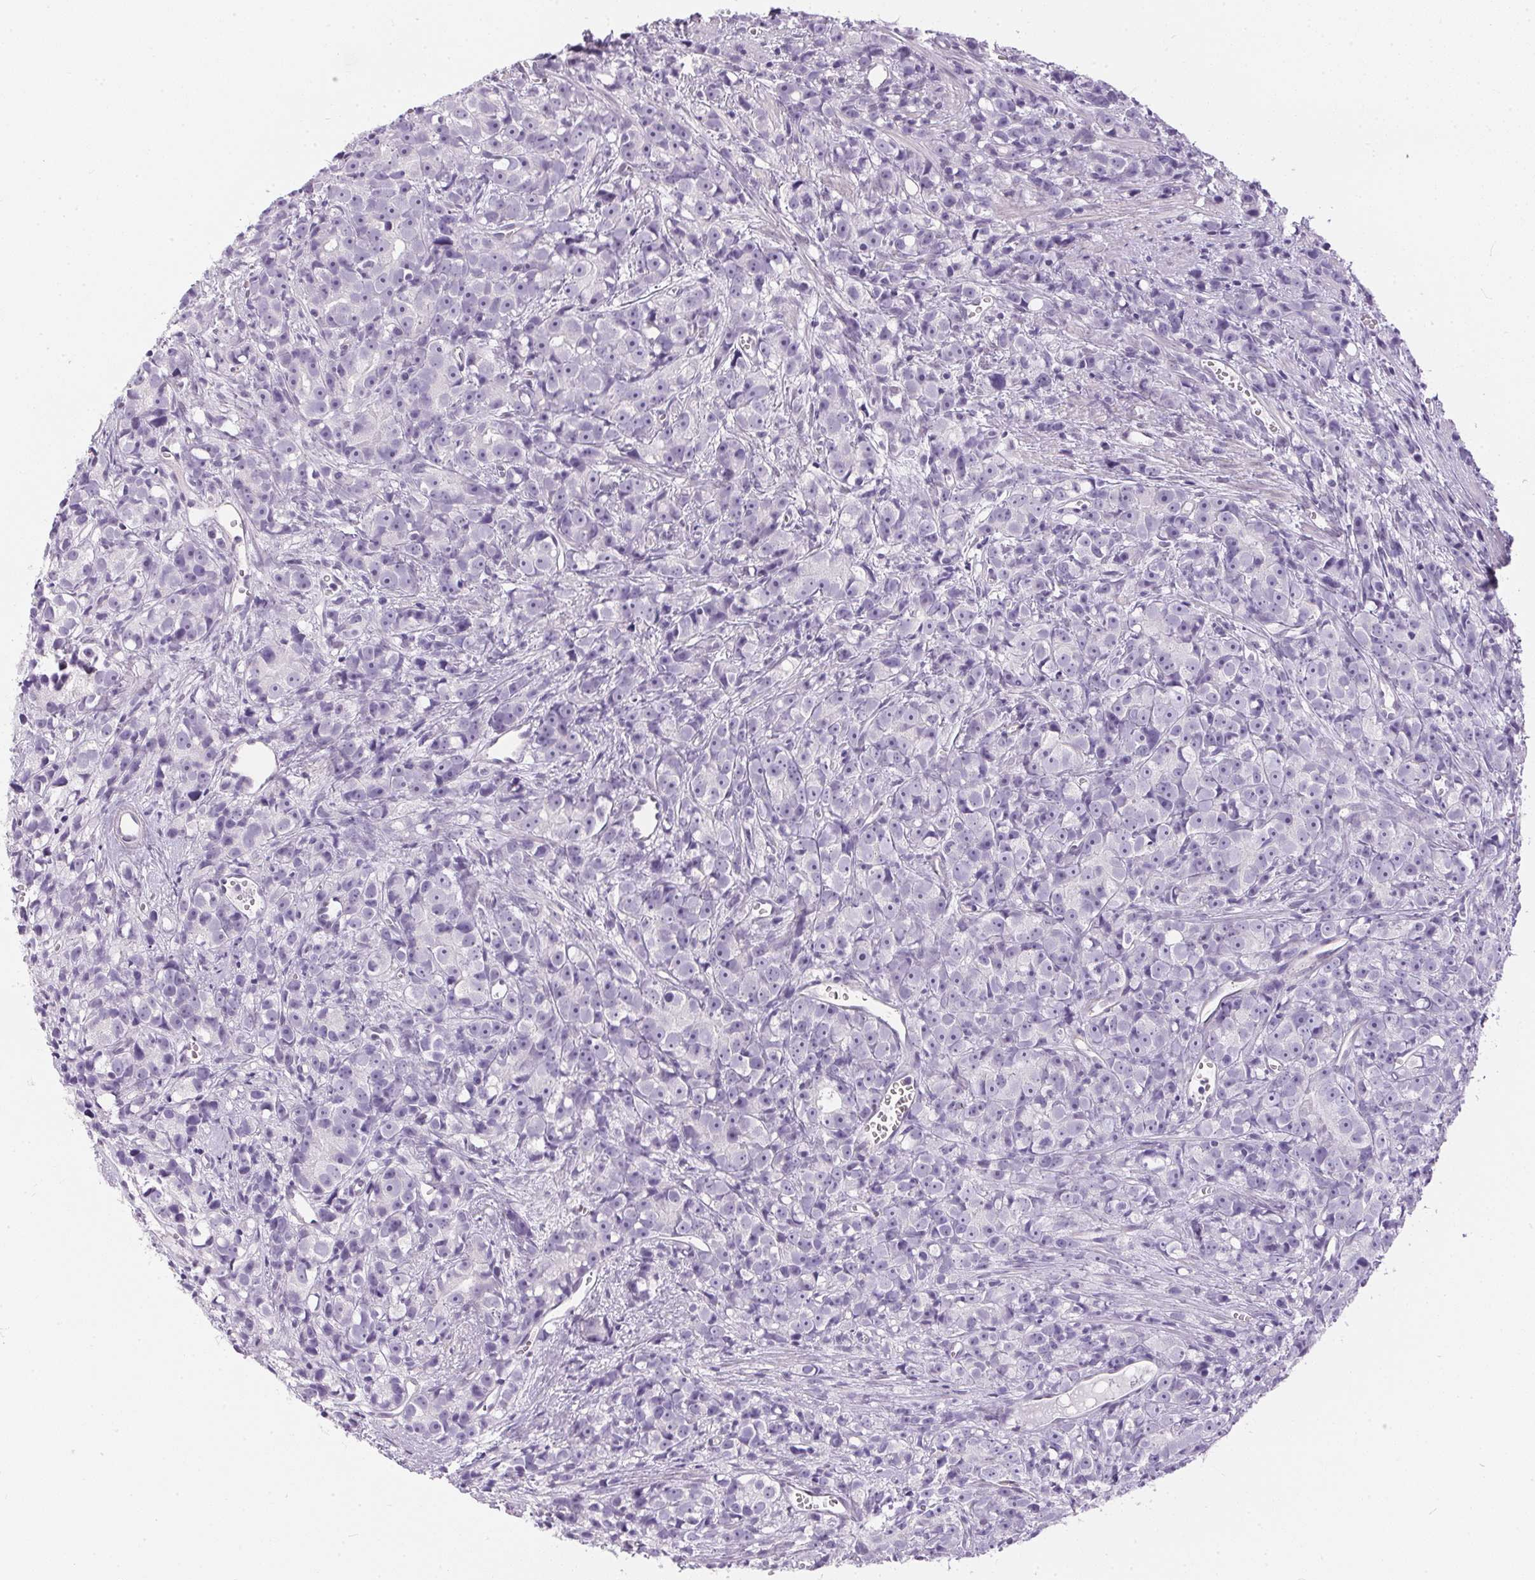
{"staining": {"intensity": "negative", "quantity": "none", "location": "none"}, "tissue": "prostate cancer", "cell_type": "Tumor cells", "image_type": "cancer", "snomed": [{"axis": "morphology", "description": "Adenocarcinoma, High grade"}, {"axis": "topography", "description": "Prostate"}], "caption": "Tumor cells are negative for protein expression in human prostate adenocarcinoma (high-grade).", "gene": "GBP6", "patient": {"sex": "male", "age": 77}}